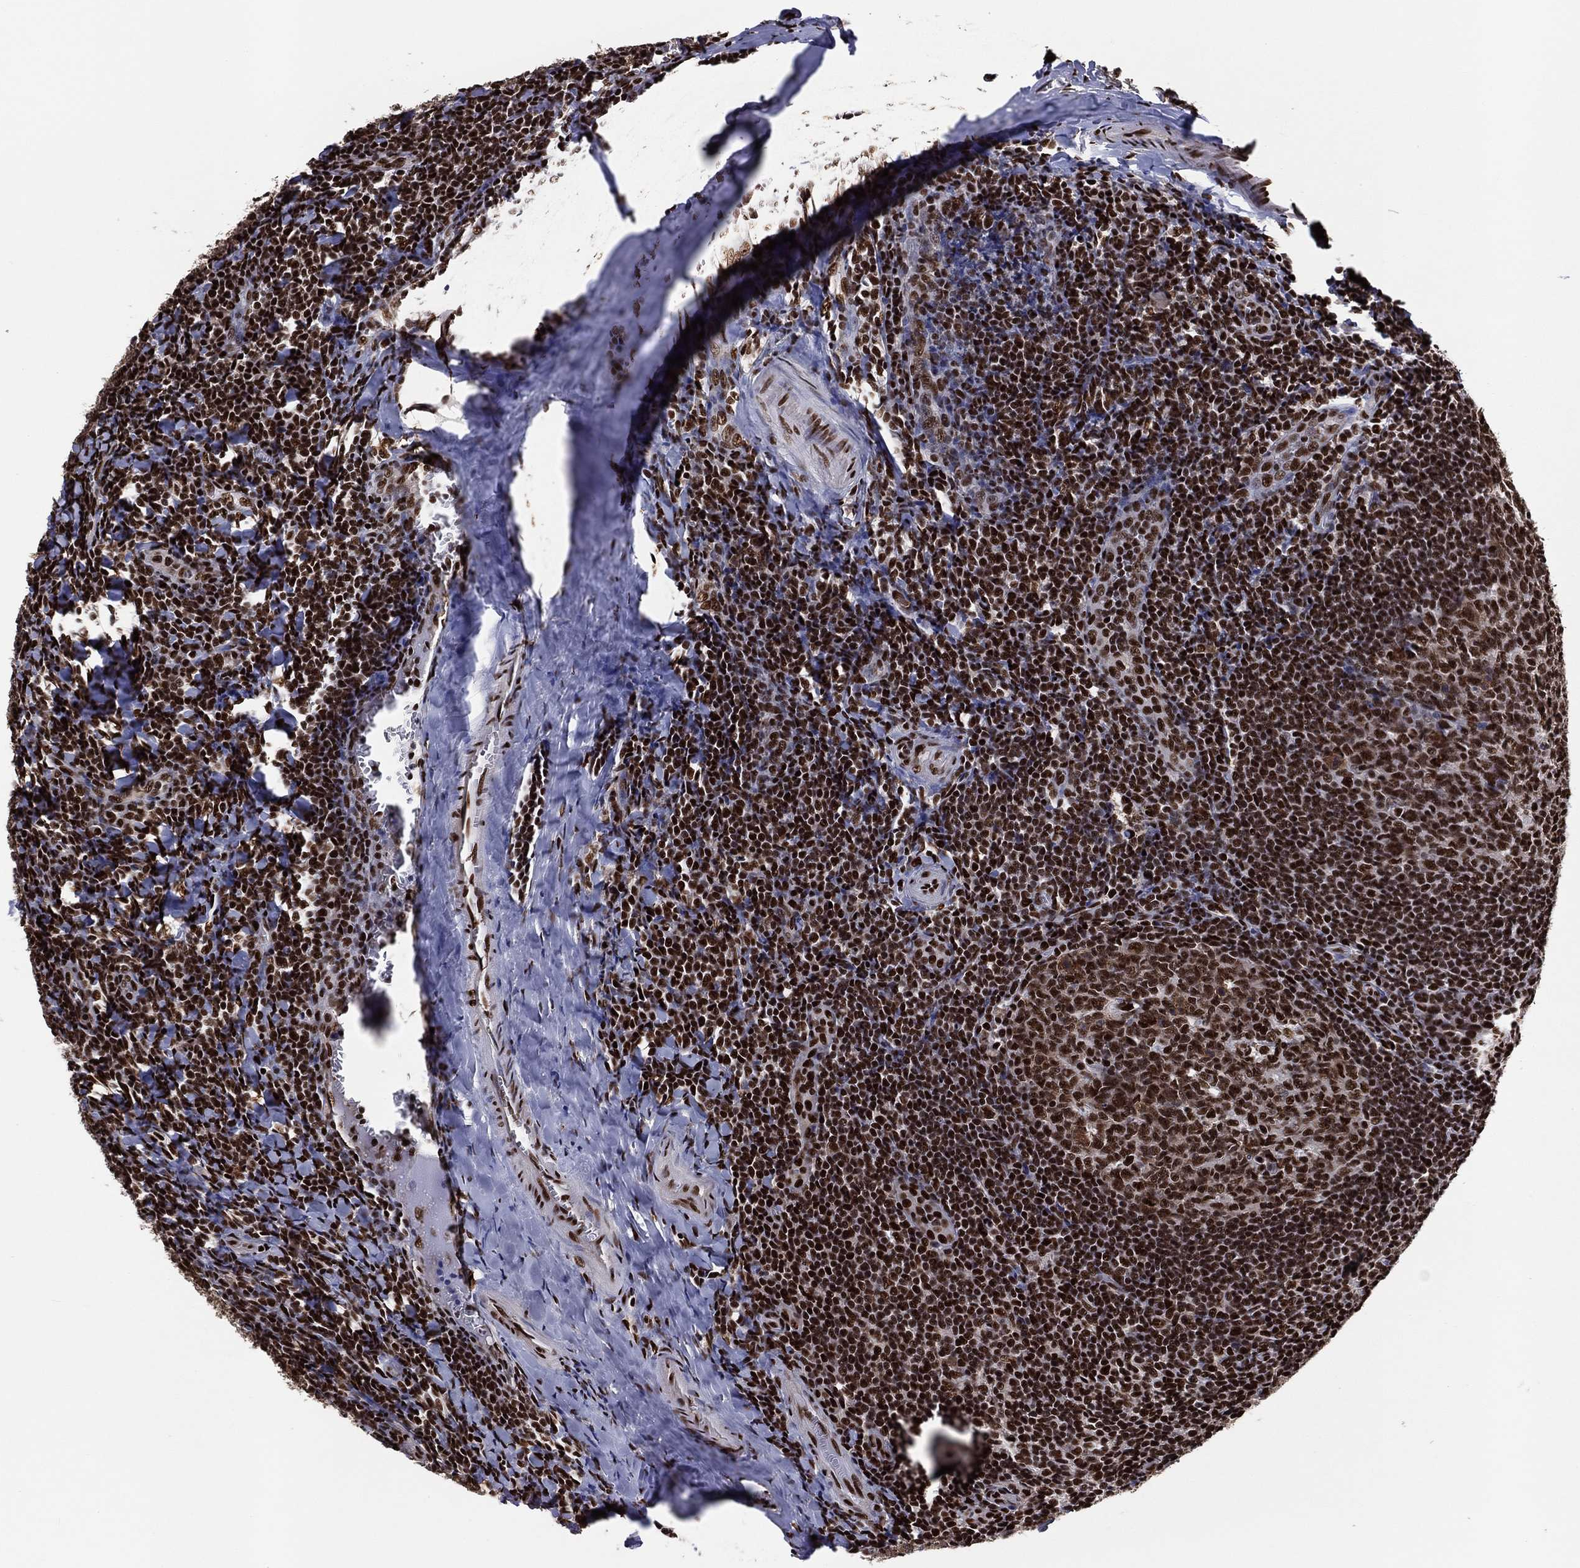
{"staining": {"intensity": "strong", "quantity": ">75%", "location": "nuclear"}, "tissue": "tonsil", "cell_type": "Germinal center cells", "image_type": "normal", "snomed": [{"axis": "morphology", "description": "Normal tissue, NOS"}, {"axis": "topography", "description": "Tonsil"}], "caption": "There is high levels of strong nuclear expression in germinal center cells of unremarkable tonsil, as demonstrated by immunohistochemical staining (brown color).", "gene": "TP53BP1", "patient": {"sex": "male", "age": 20}}